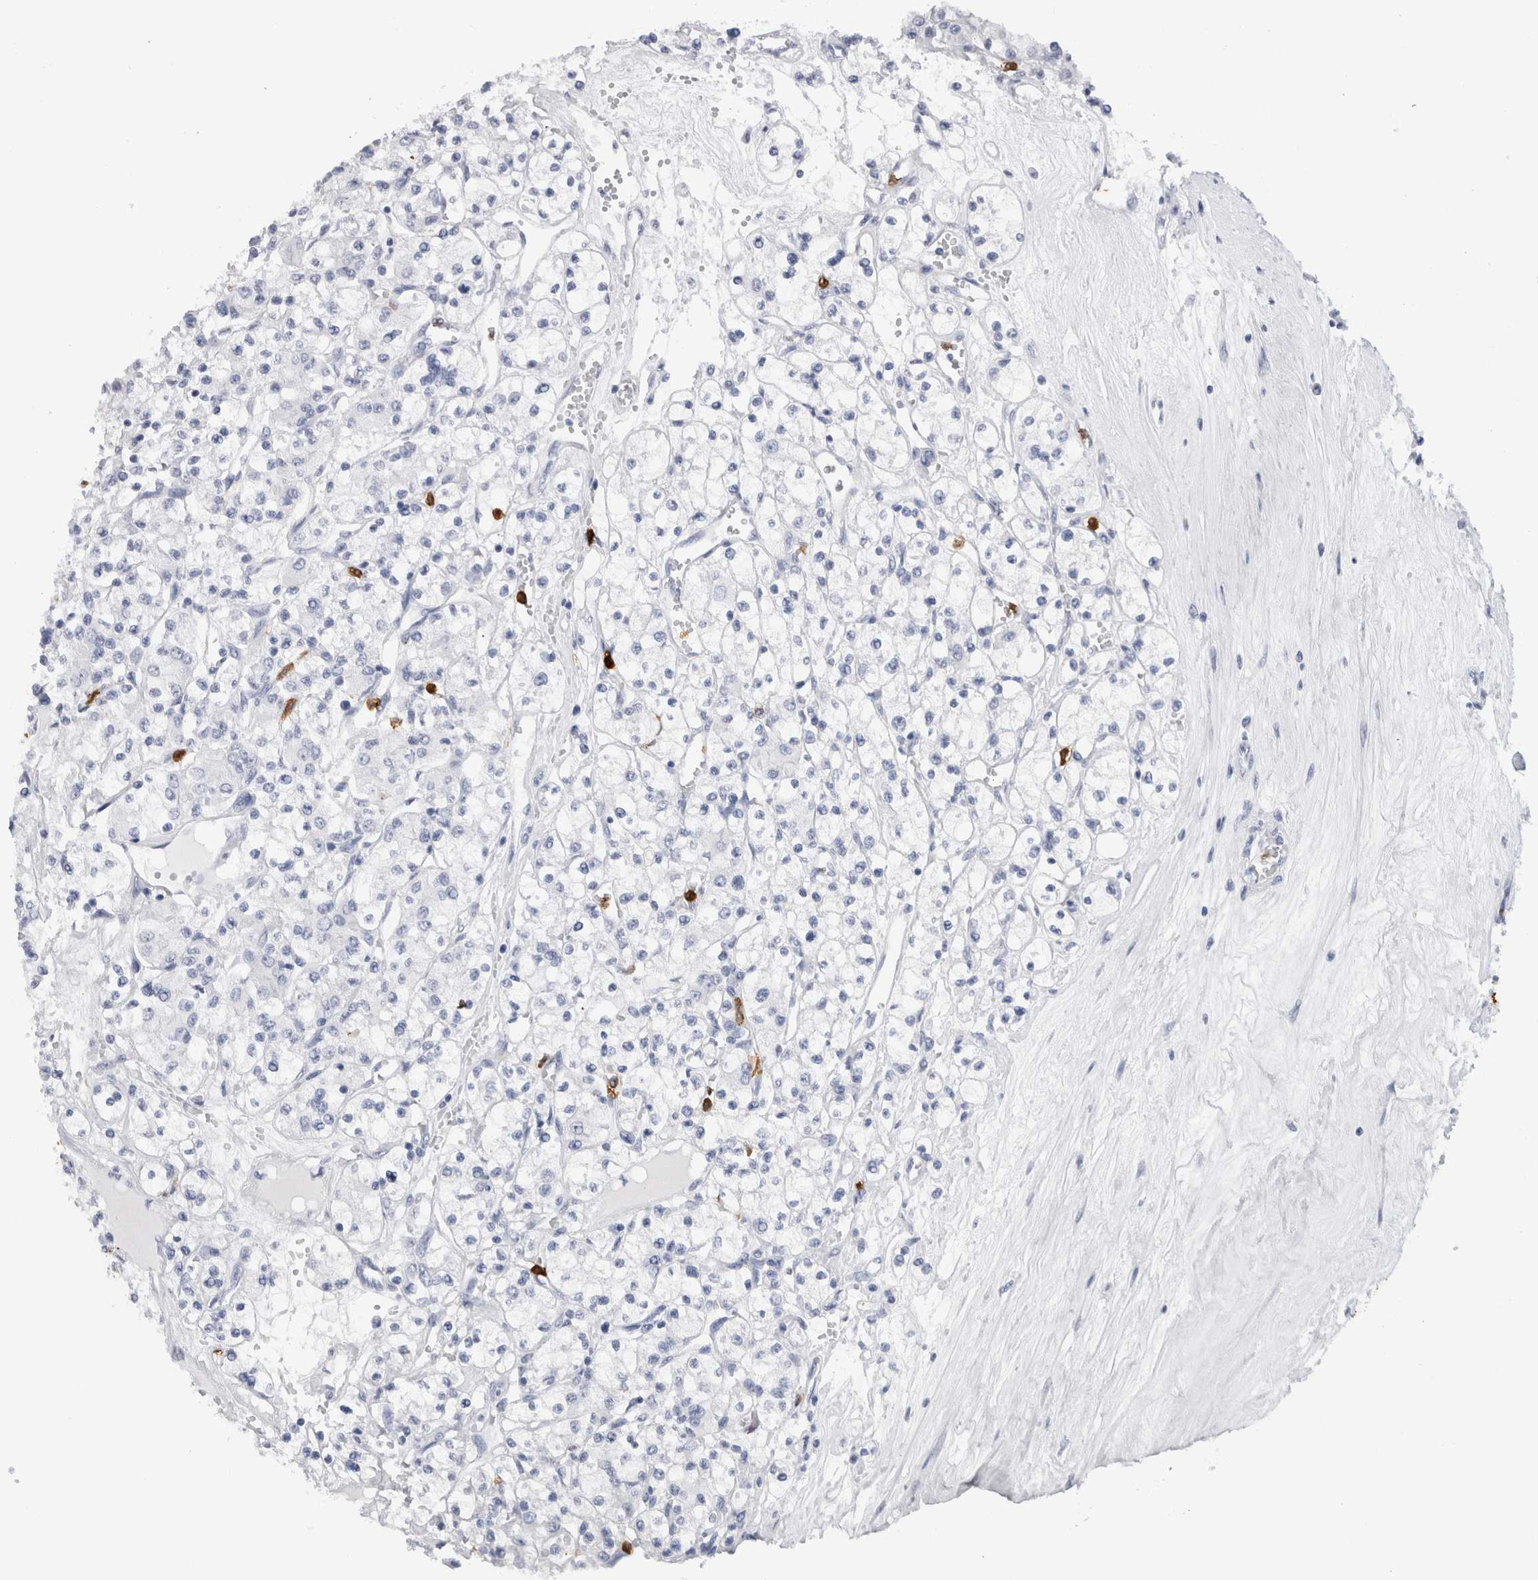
{"staining": {"intensity": "negative", "quantity": "none", "location": "none"}, "tissue": "renal cancer", "cell_type": "Tumor cells", "image_type": "cancer", "snomed": [{"axis": "morphology", "description": "Adenocarcinoma, NOS"}, {"axis": "topography", "description": "Kidney"}], "caption": "Immunohistochemistry (IHC) micrograph of human renal cancer stained for a protein (brown), which shows no expression in tumor cells. (IHC, brightfield microscopy, high magnification).", "gene": "S100A8", "patient": {"sex": "female", "age": 59}}